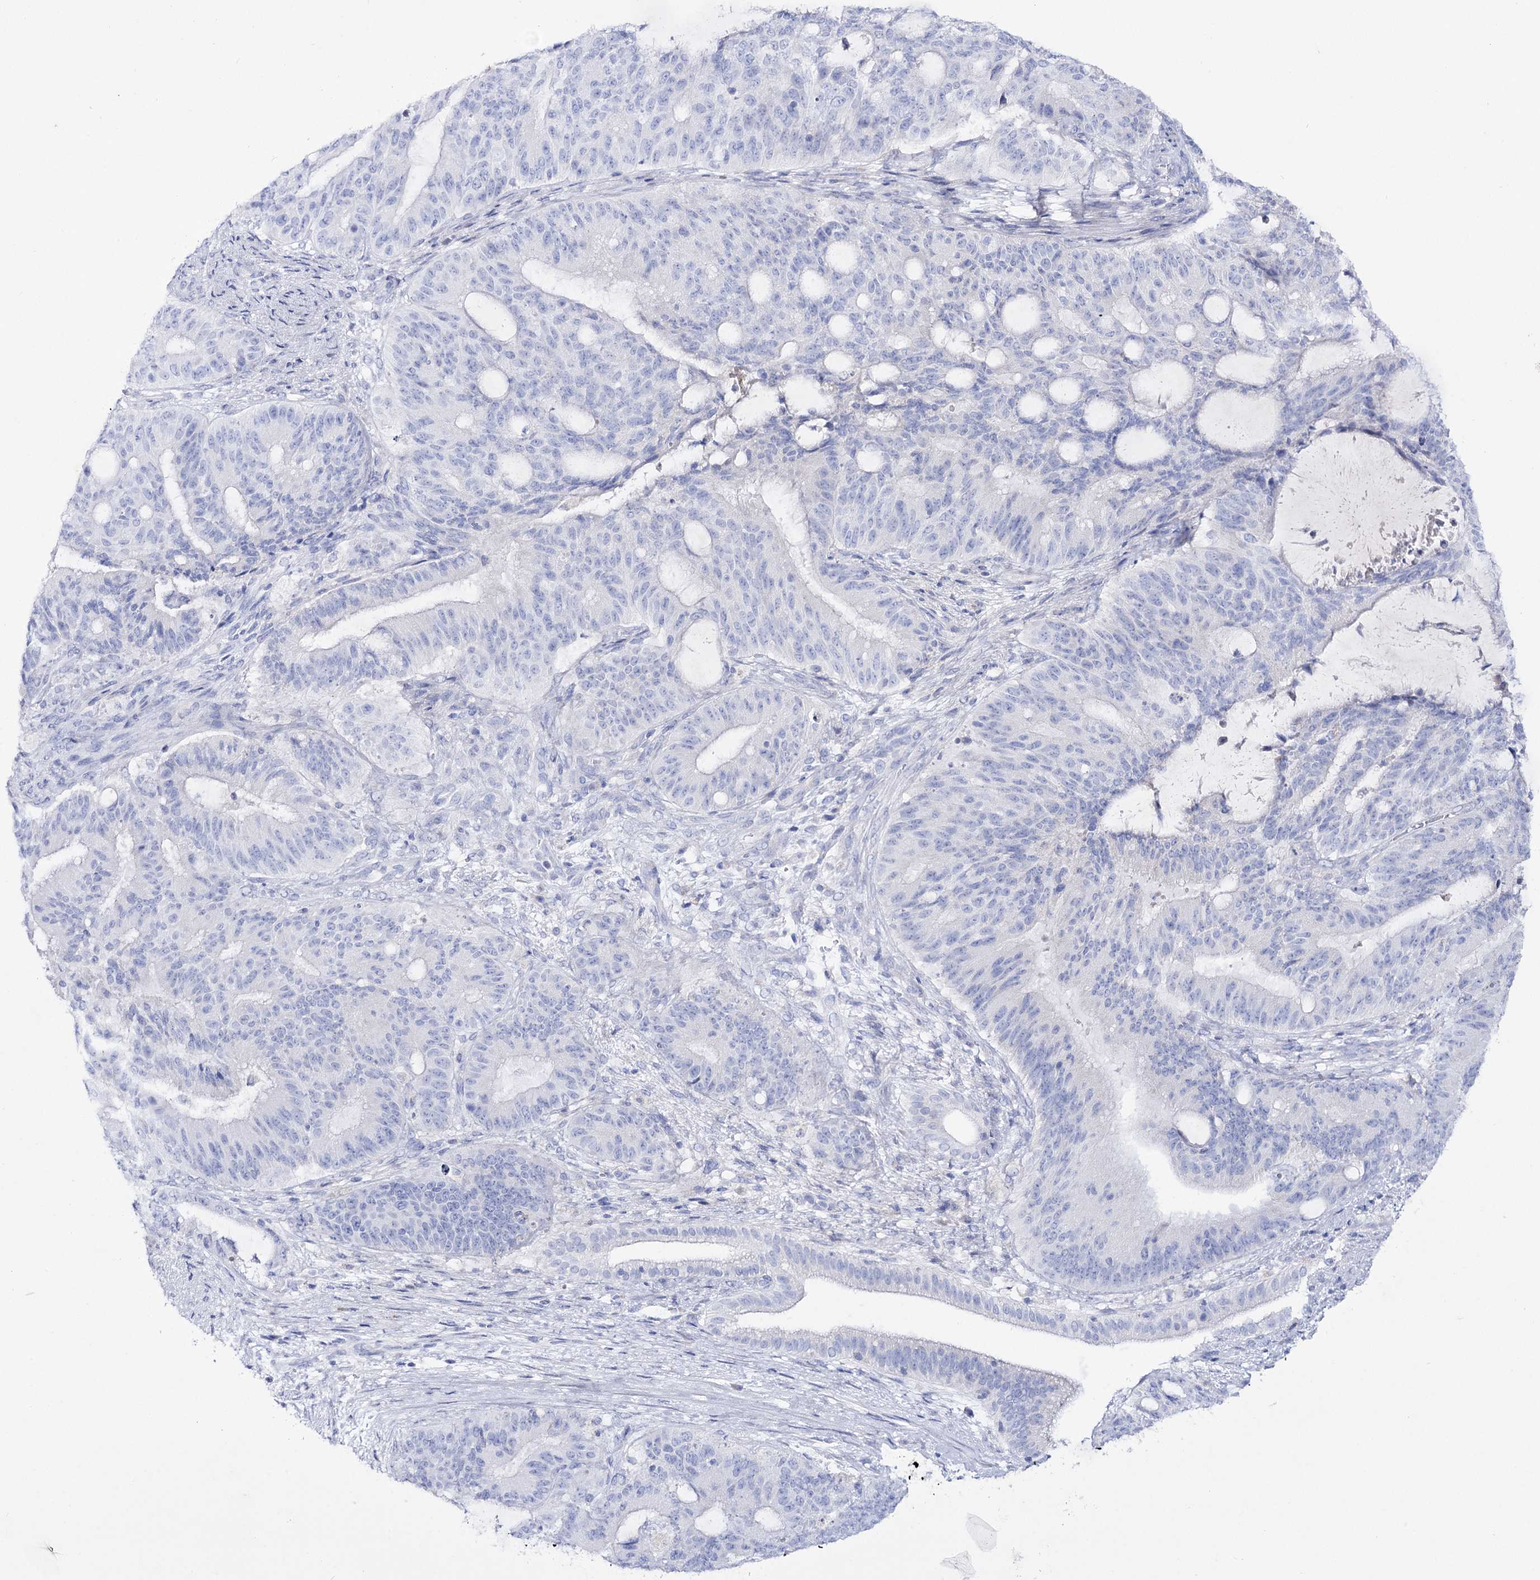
{"staining": {"intensity": "negative", "quantity": "none", "location": "none"}, "tissue": "liver cancer", "cell_type": "Tumor cells", "image_type": "cancer", "snomed": [{"axis": "morphology", "description": "Normal tissue, NOS"}, {"axis": "morphology", "description": "Cholangiocarcinoma"}, {"axis": "topography", "description": "Liver"}, {"axis": "topography", "description": "Peripheral nerve tissue"}], "caption": "Tumor cells are negative for brown protein staining in liver cholangiocarcinoma. (DAB (3,3'-diaminobenzidine) immunohistochemistry visualized using brightfield microscopy, high magnification).", "gene": "NAGLU", "patient": {"sex": "female", "age": 73}}